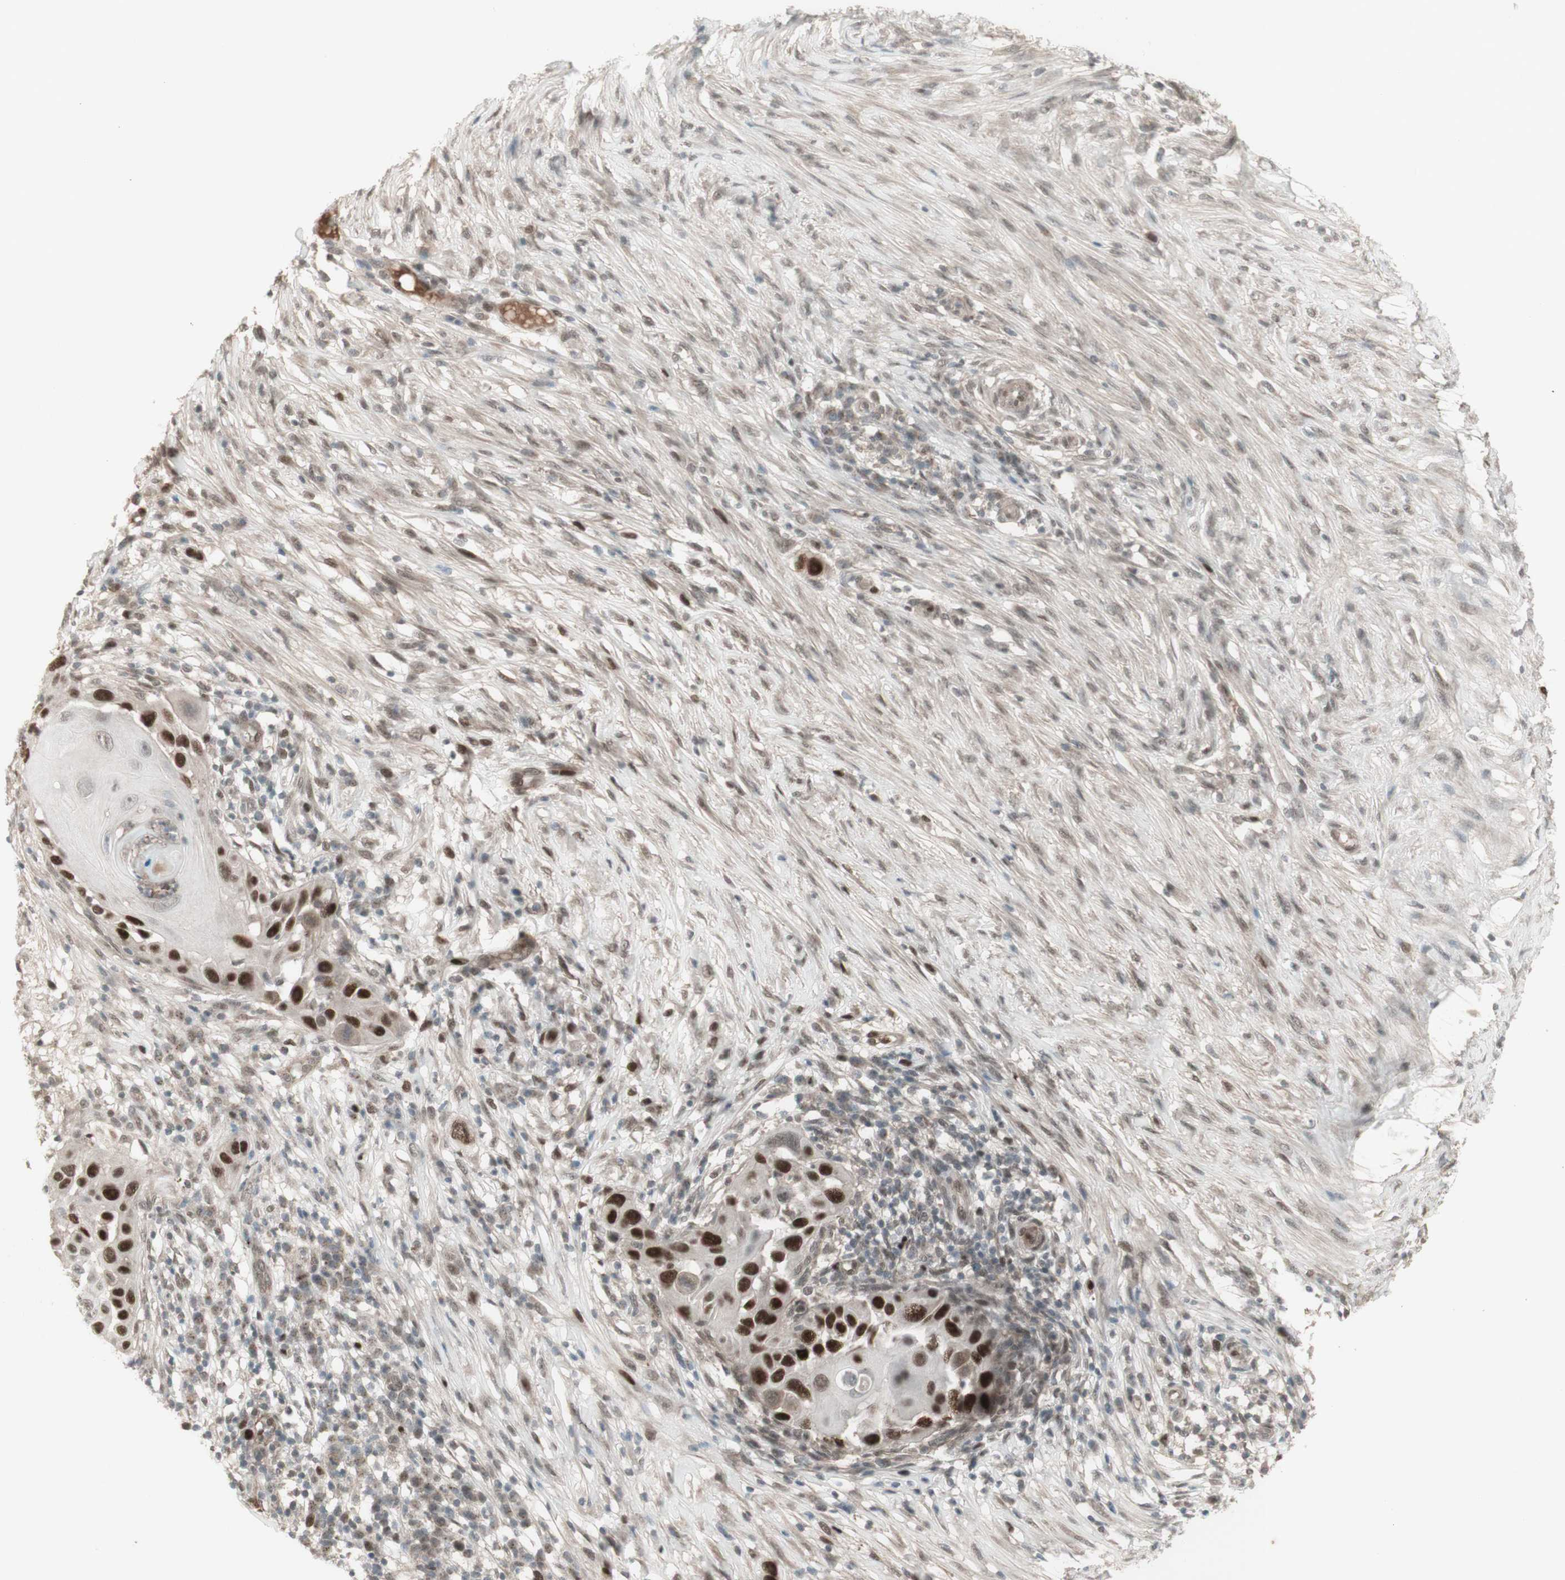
{"staining": {"intensity": "strong", "quantity": "25%-75%", "location": "nuclear"}, "tissue": "skin cancer", "cell_type": "Tumor cells", "image_type": "cancer", "snomed": [{"axis": "morphology", "description": "Squamous cell carcinoma, NOS"}, {"axis": "topography", "description": "Skin"}], "caption": "Immunohistochemistry of squamous cell carcinoma (skin) displays high levels of strong nuclear staining in approximately 25%-75% of tumor cells.", "gene": "MSH6", "patient": {"sex": "female", "age": 44}}